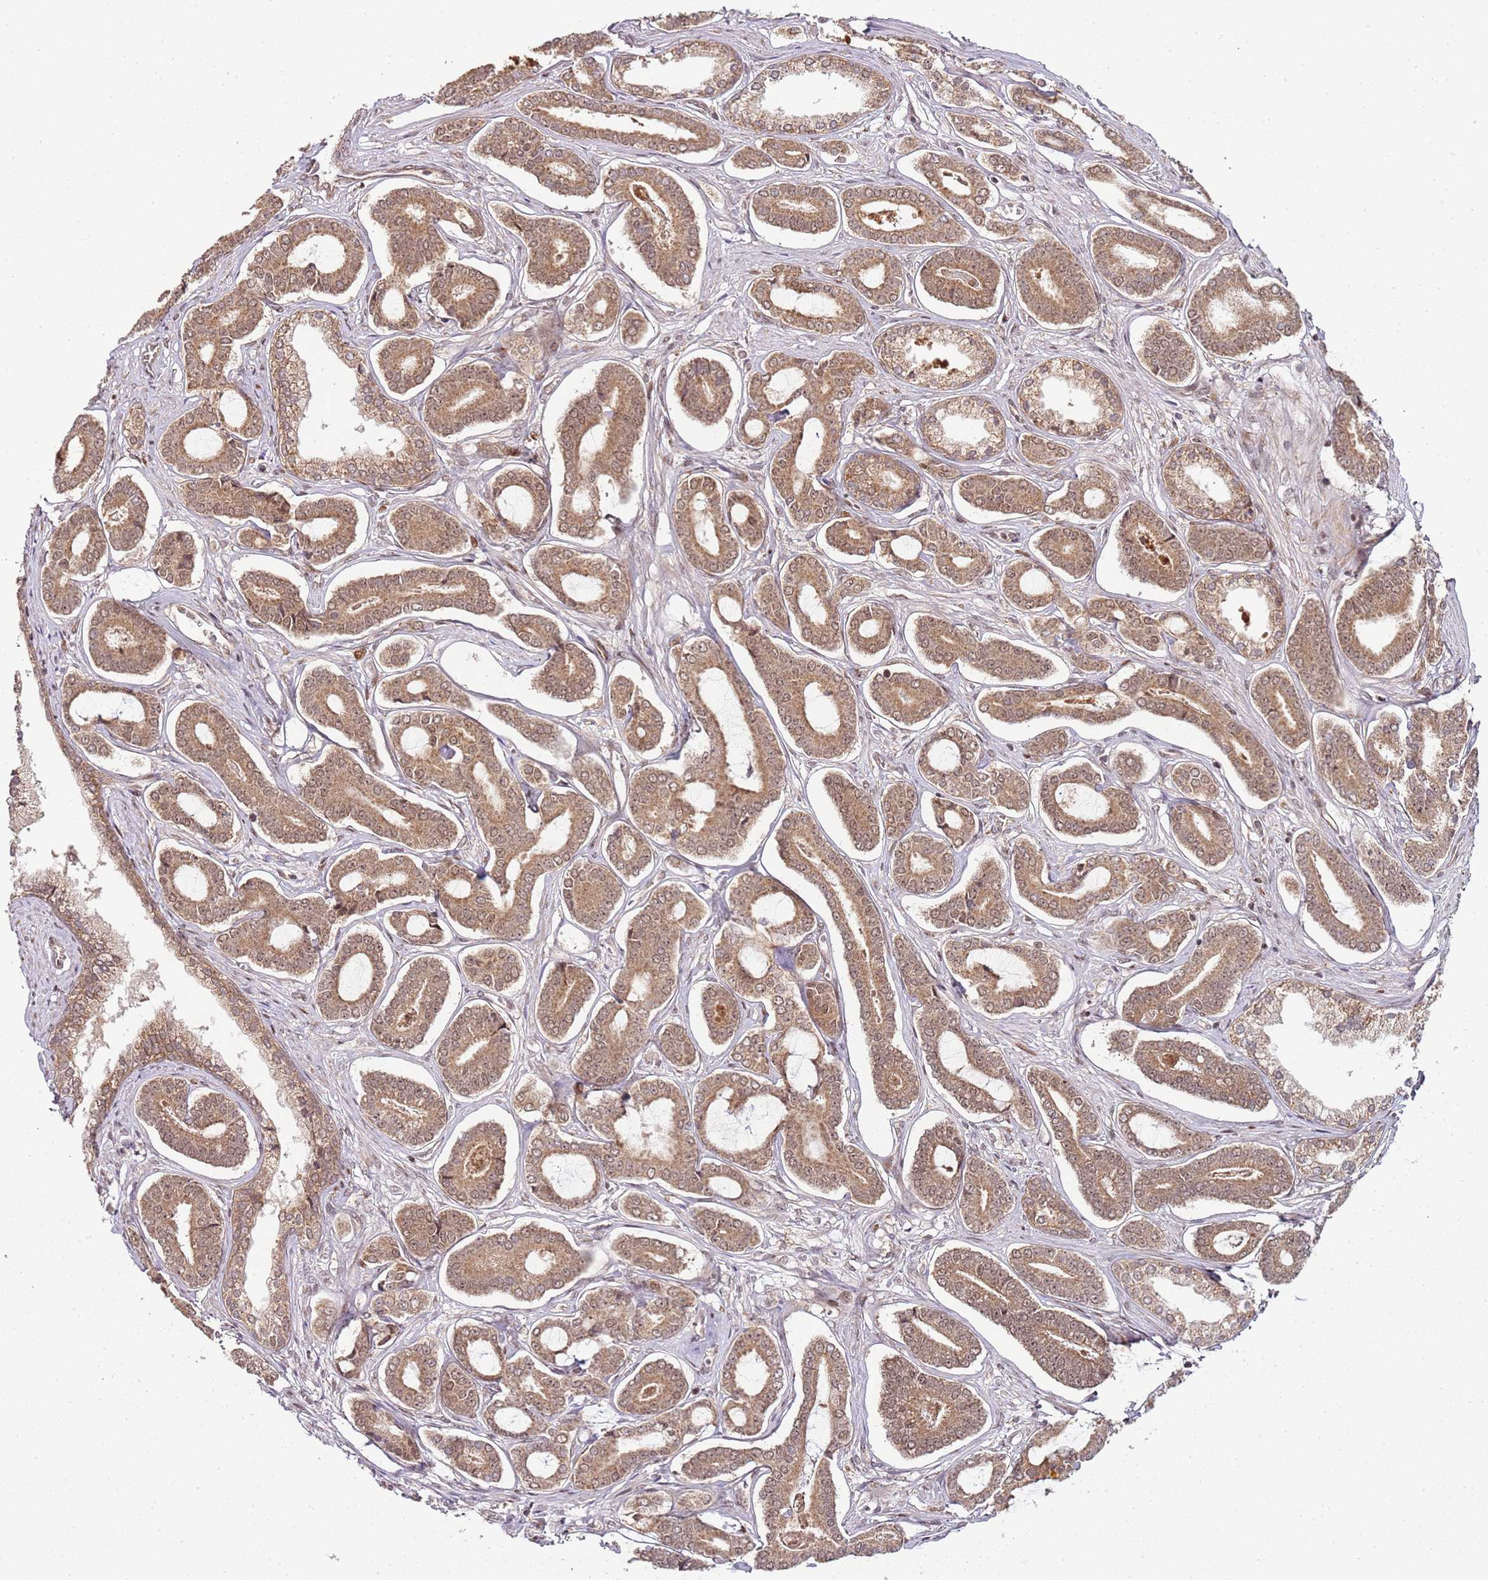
{"staining": {"intensity": "moderate", "quantity": ">75%", "location": "cytoplasmic/membranous"}, "tissue": "prostate cancer", "cell_type": "Tumor cells", "image_type": "cancer", "snomed": [{"axis": "morphology", "description": "Adenocarcinoma, NOS"}, {"axis": "topography", "description": "Prostate and seminal vesicle, NOS"}], "caption": "Immunohistochemical staining of human adenocarcinoma (prostate) displays moderate cytoplasmic/membranous protein staining in approximately >75% of tumor cells. (DAB IHC with brightfield microscopy, high magnification).", "gene": "EDC3", "patient": {"sex": "male", "age": 76}}